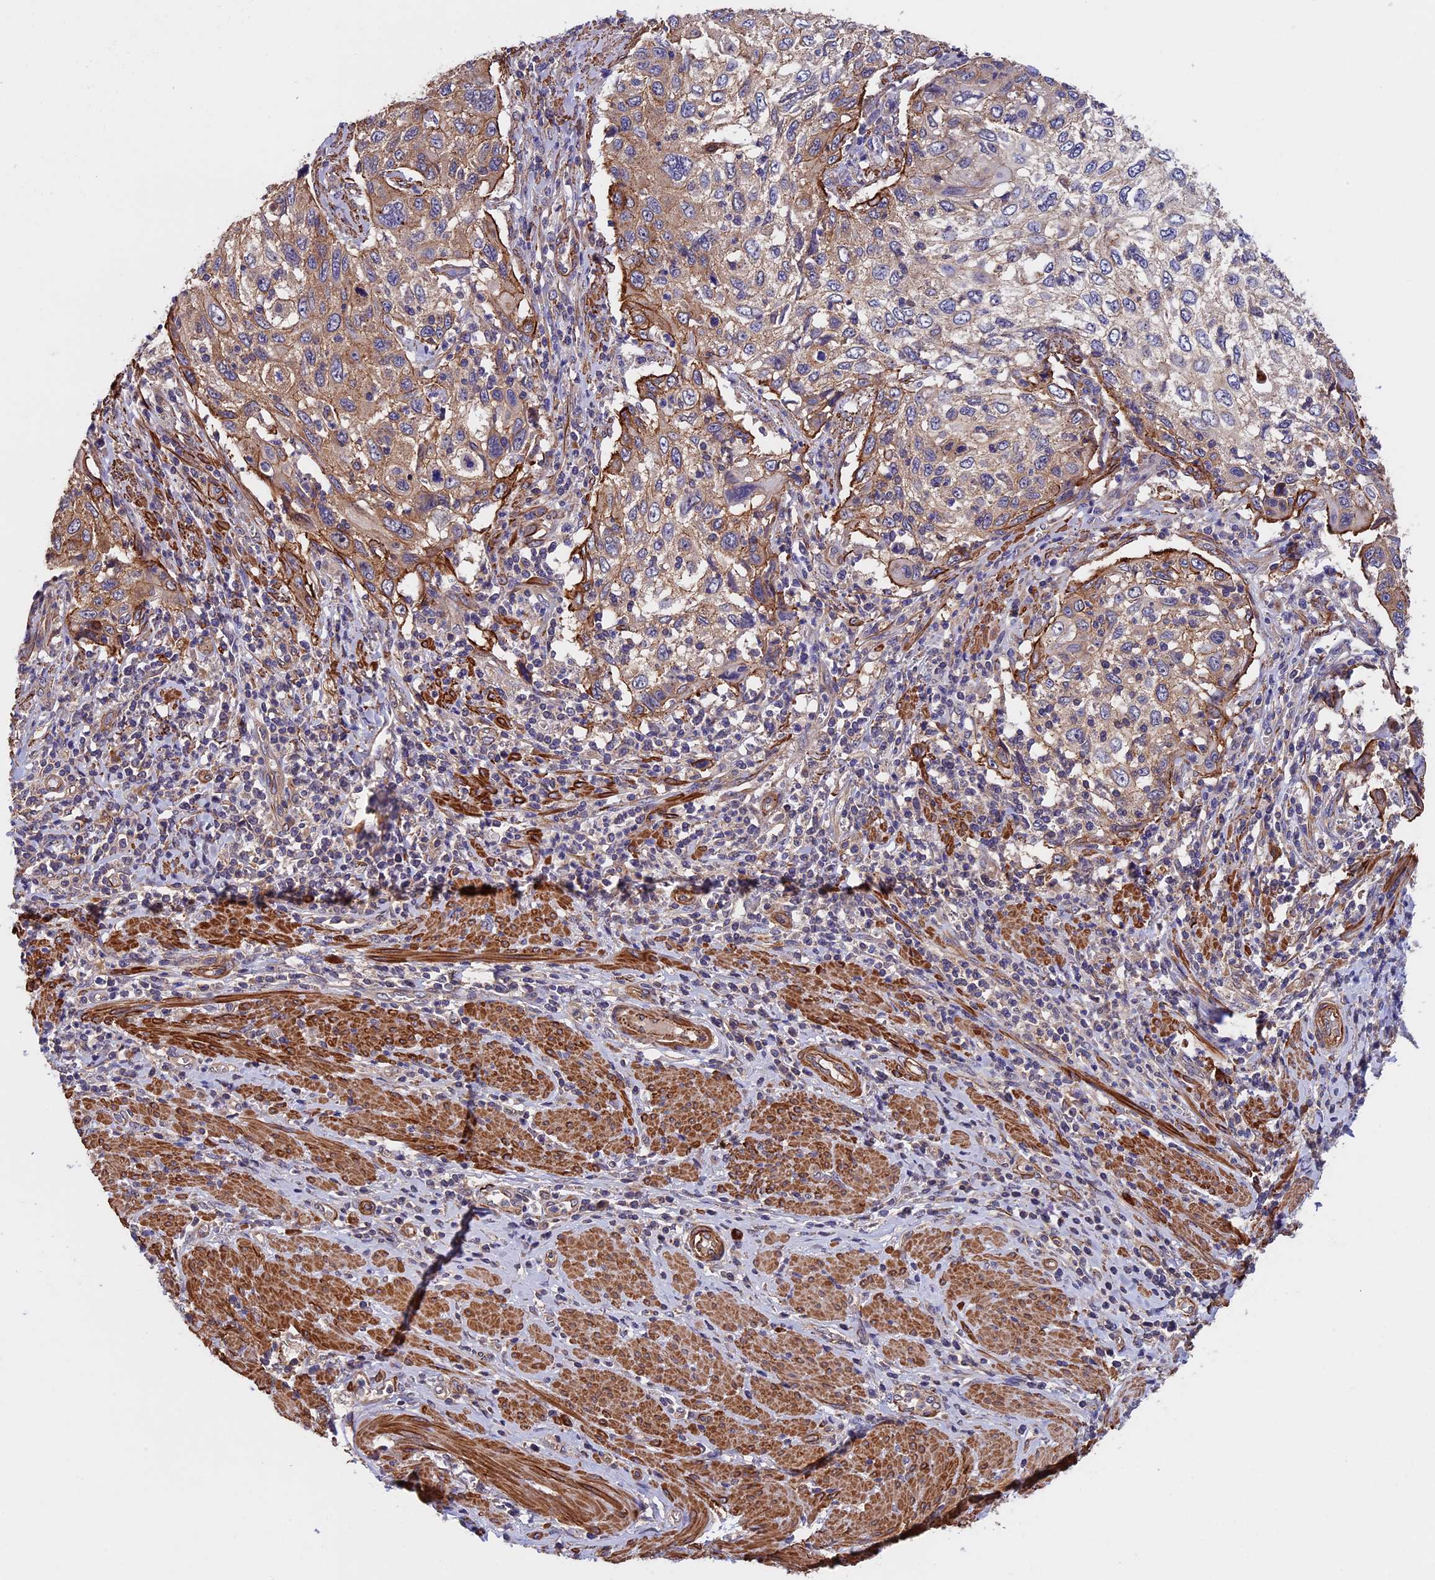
{"staining": {"intensity": "moderate", "quantity": "25%-75%", "location": "cytoplasmic/membranous"}, "tissue": "cervical cancer", "cell_type": "Tumor cells", "image_type": "cancer", "snomed": [{"axis": "morphology", "description": "Squamous cell carcinoma, NOS"}, {"axis": "topography", "description": "Cervix"}], "caption": "The immunohistochemical stain highlights moderate cytoplasmic/membranous positivity in tumor cells of cervical squamous cell carcinoma tissue.", "gene": "SLC9A5", "patient": {"sex": "female", "age": 70}}